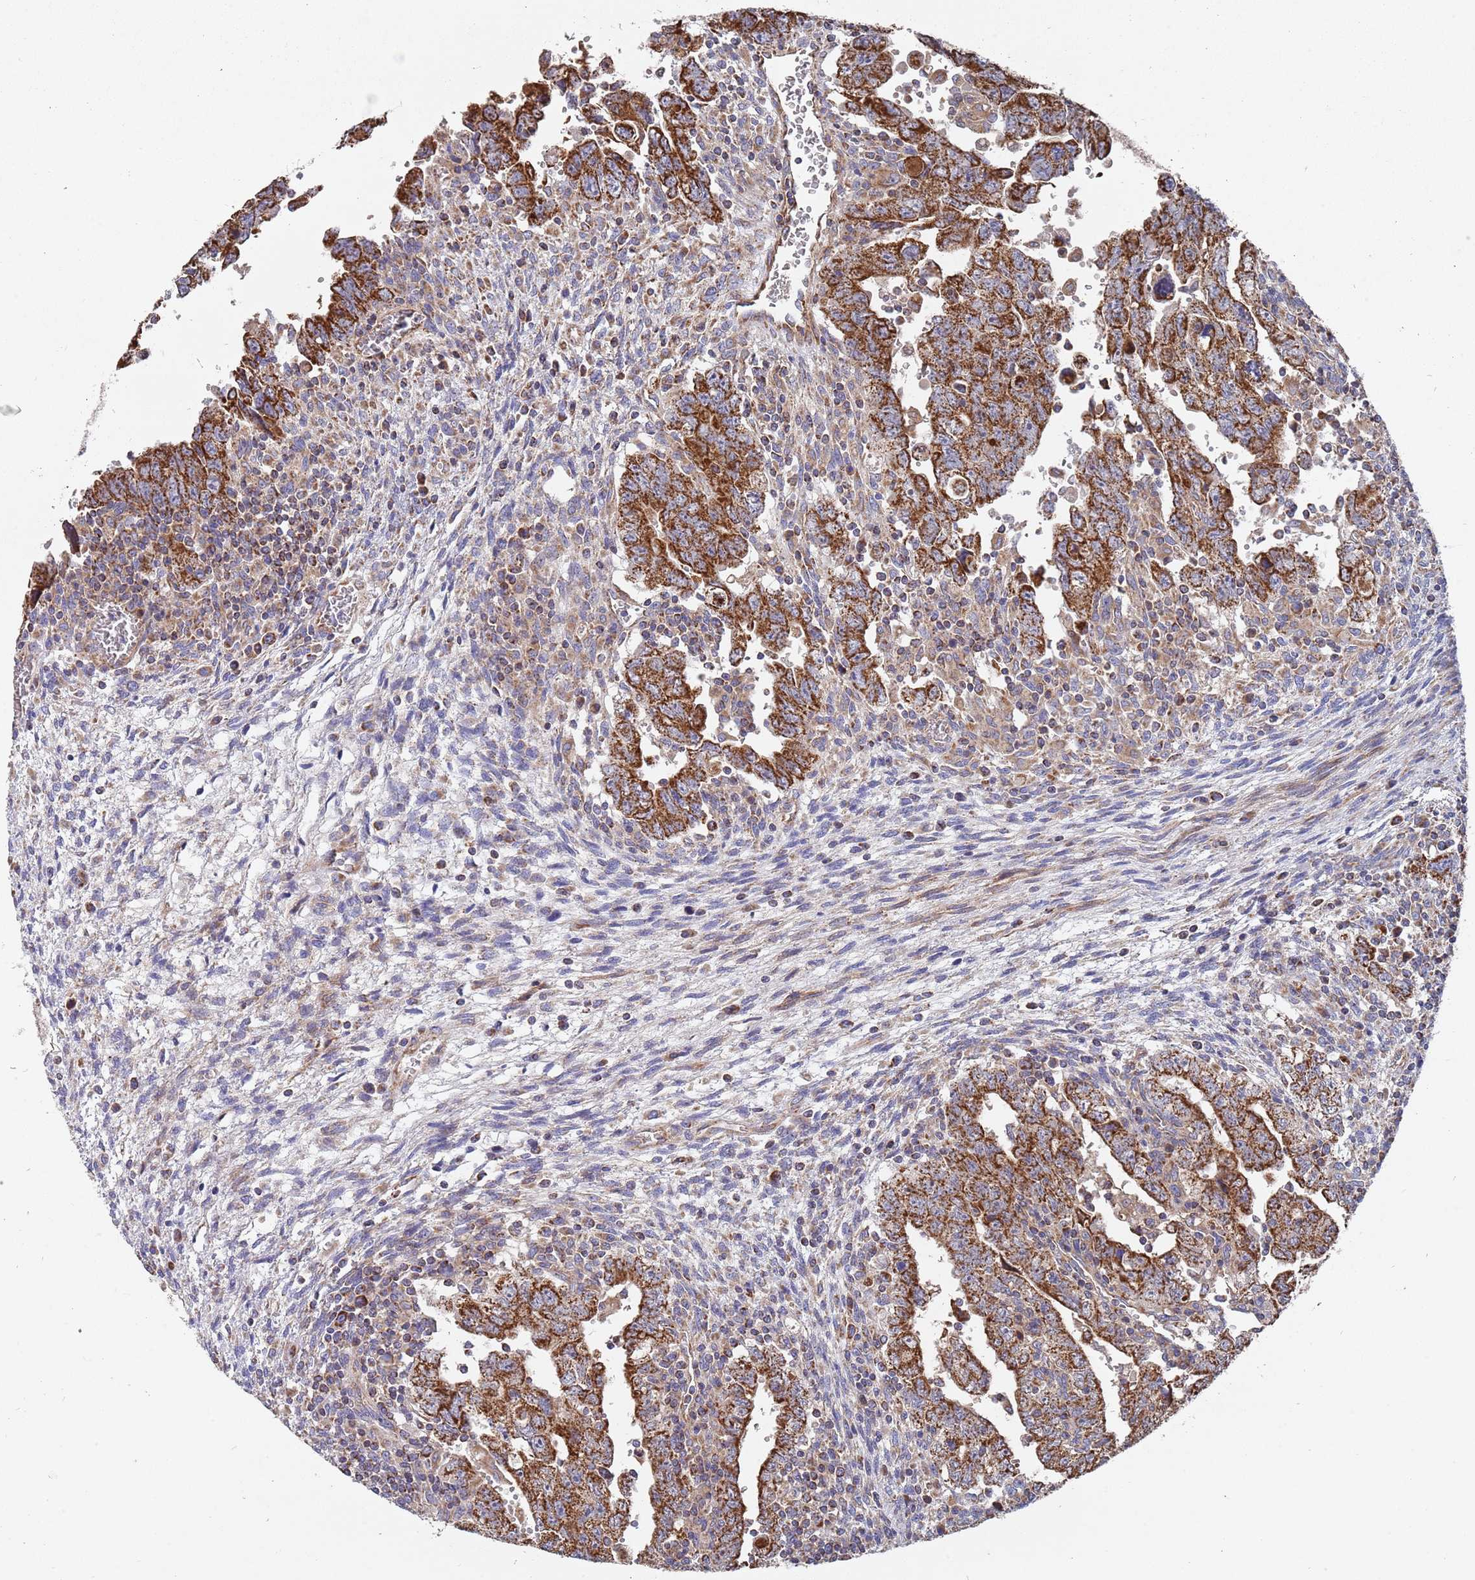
{"staining": {"intensity": "strong", "quantity": ">75%", "location": "cytoplasmic/membranous"}, "tissue": "testis cancer", "cell_type": "Tumor cells", "image_type": "cancer", "snomed": [{"axis": "morphology", "description": "Carcinoma, Embryonal, NOS"}, {"axis": "topography", "description": "Testis"}], "caption": "A brown stain labels strong cytoplasmic/membranous positivity of a protein in embryonal carcinoma (testis) tumor cells.", "gene": "WDFY3", "patient": {"sex": "male", "age": 28}}